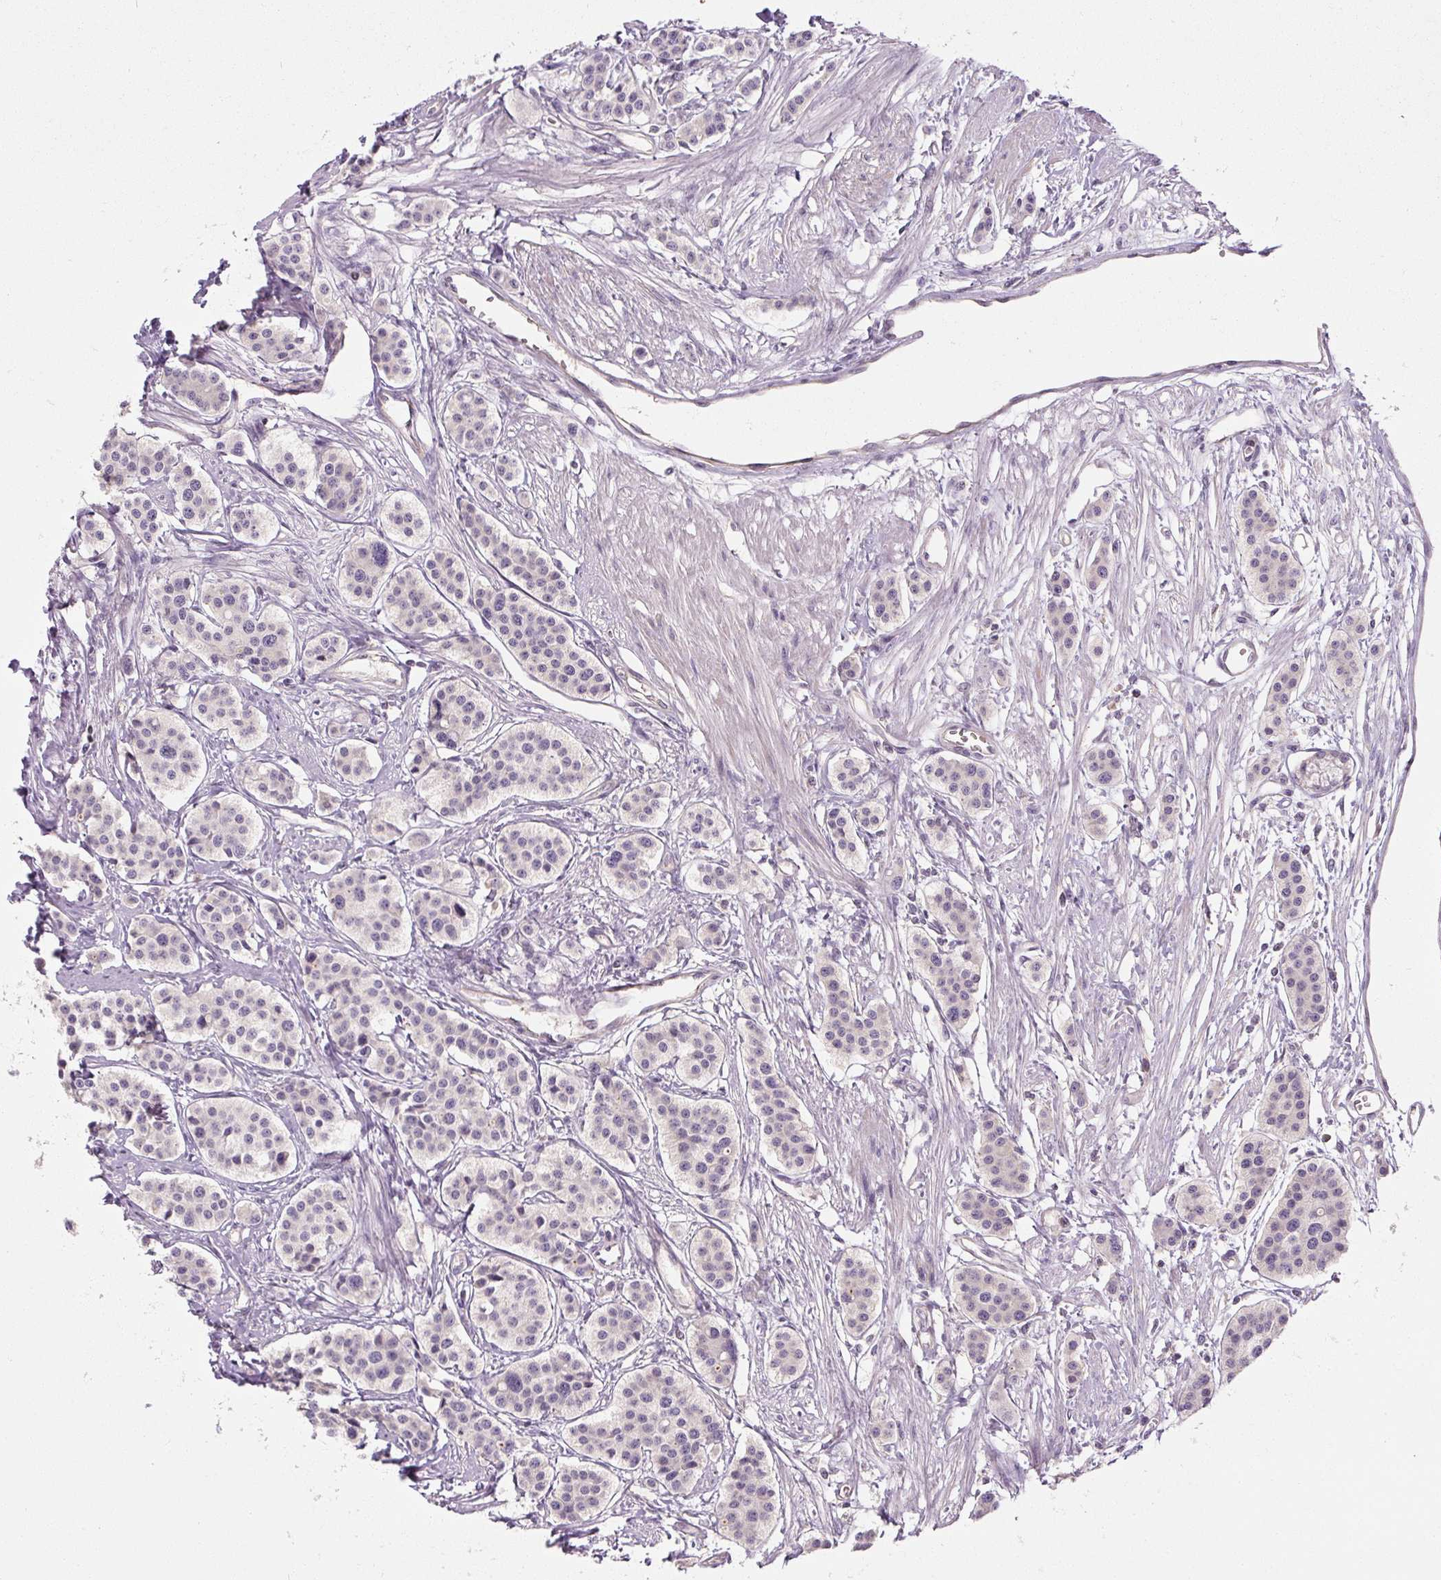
{"staining": {"intensity": "negative", "quantity": "none", "location": "none"}, "tissue": "carcinoid", "cell_type": "Tumor cells", "image_type": "cancer", "snomed": [{"axis": "morphology", "description": "Carcinoid, malignant, NOS"}, {"axis": "topography", "description": "Small intestine"}], "caption": "Malignant carcinoid stained for a protein using immunohistochemistry (IHC) demonstrates no positivity tumor cells.", "gene": "RB1CC1", "patient": {"sex": "male", "age": 60}}